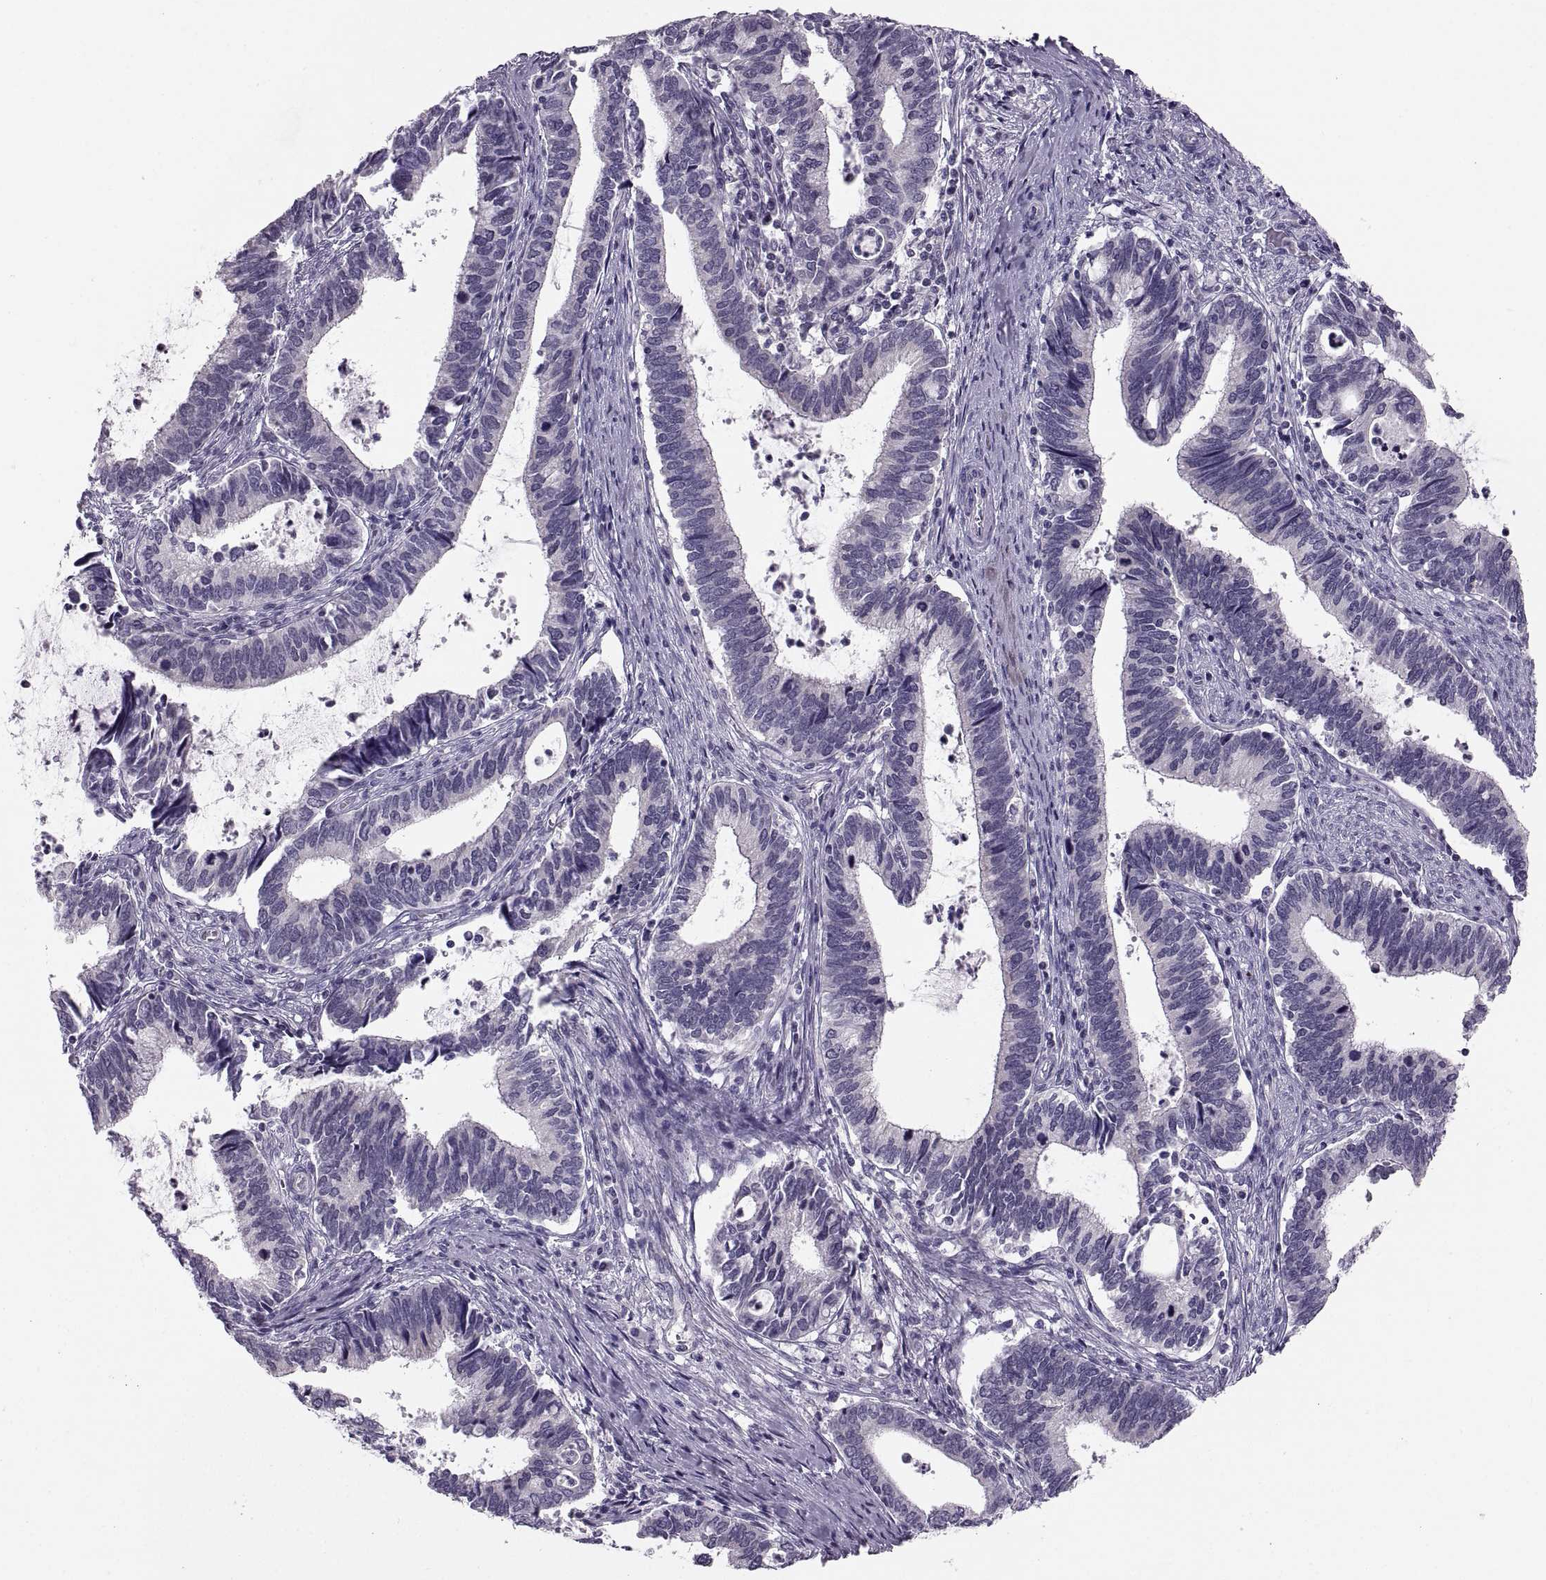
{"staining": {"intensity": "negative", "quantity": "none", "location": "none"}, "tissue": "cervical cancer", "cell_type": "Tumor cells", "image_type": "cancer", "snomed": [{"axis": "morphology", "description": "Adenocarcinoma, NOS"}, {"axis": "topography", "description": "Cervix"}], "caption": "DAB (3,3'-diaminobenzidine) immunohistochemical staining of human cervical adenocarcinoma demonstrates no significant staining in tumor cells.", "gene": "ADH6", "patient": {"sex": "female", "age": 42}}